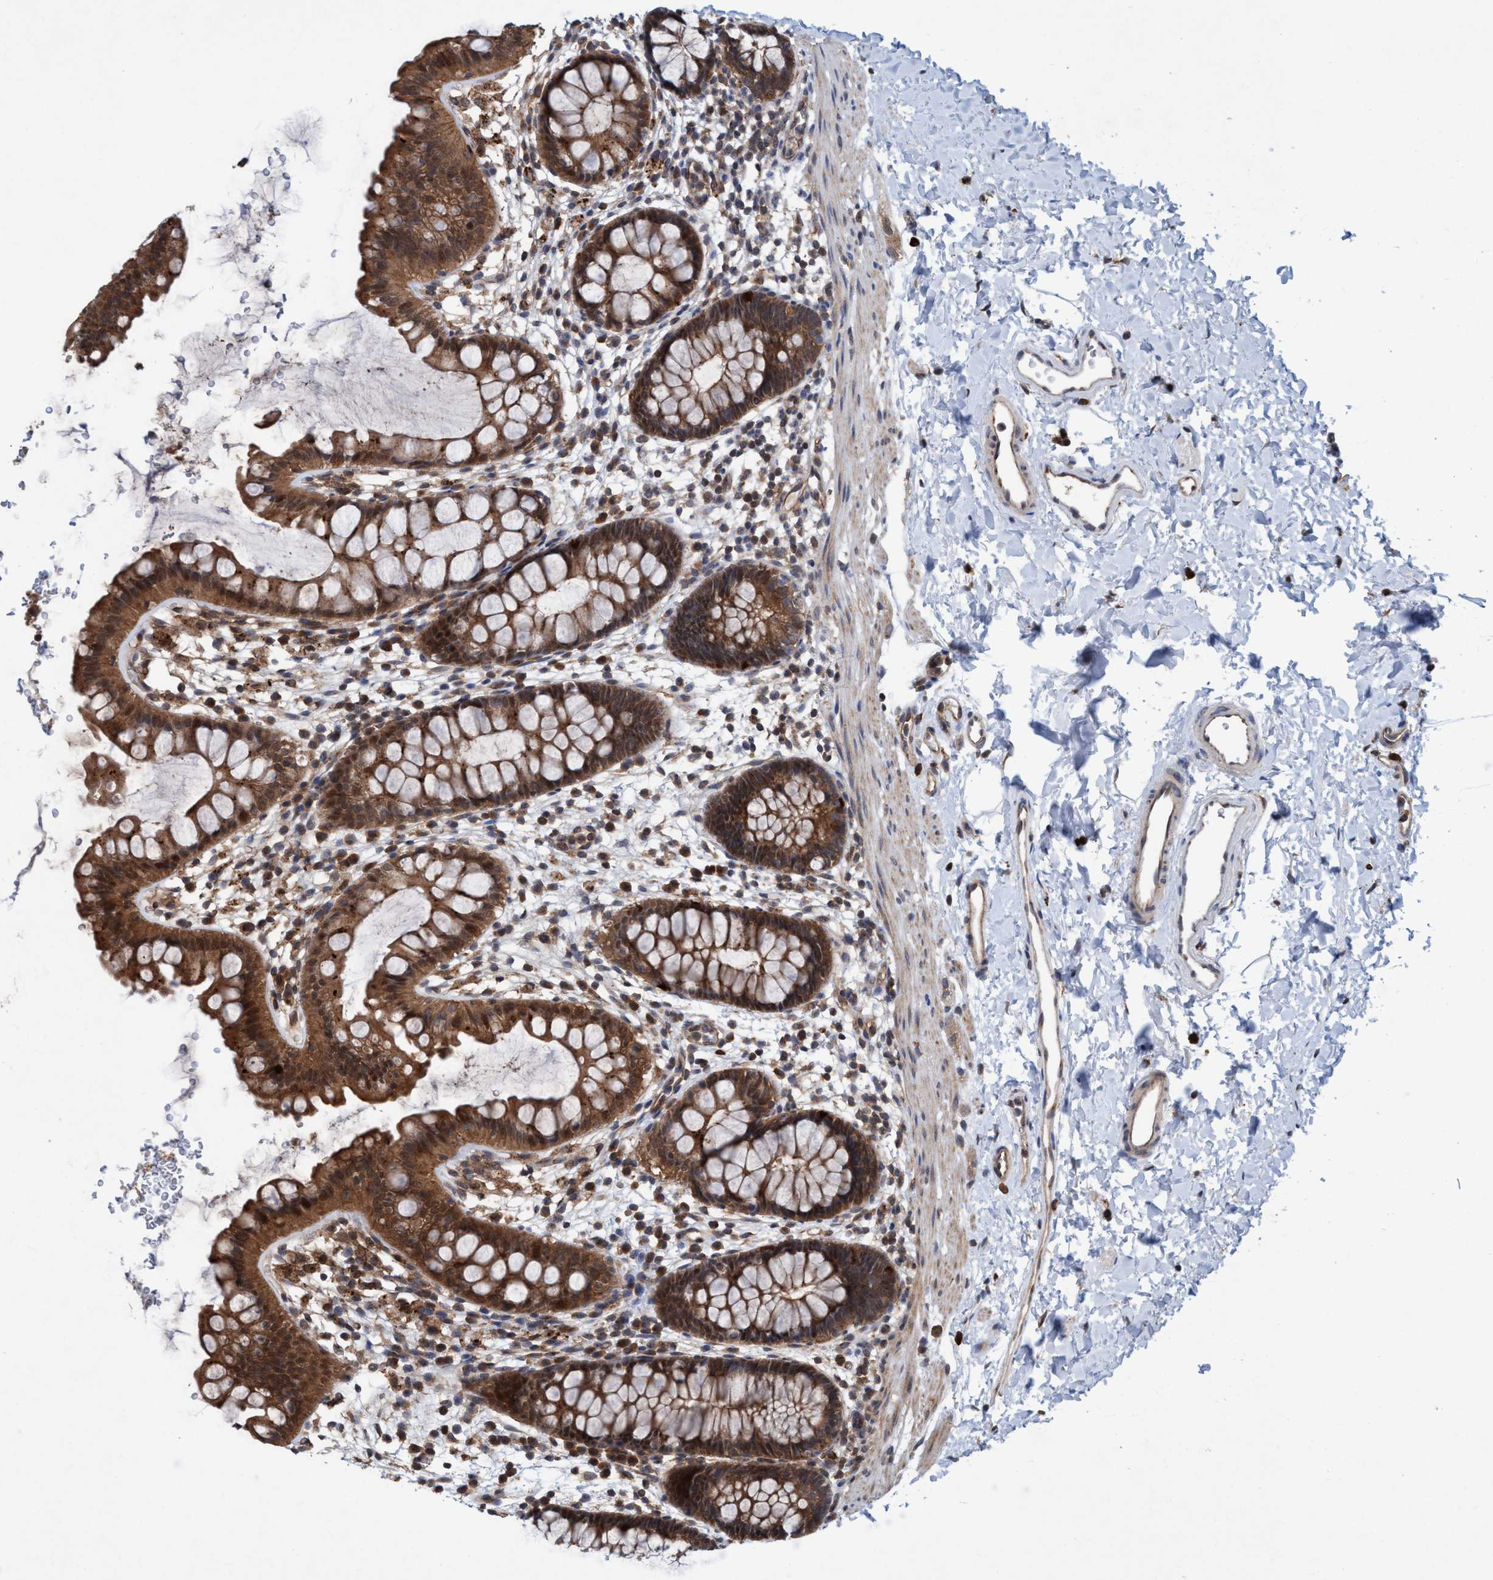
{"staining": {"intensity": "strong", "quantity": ">75%", "location": "cytoplasmic/membranous"}, "tissue": "rectum", "cell_type": "Glandular cells", "image_type": "normal", "snomed": [{"axis": "morphology", "description": "Normal tissue, NOS"}, {"axis": "topography", "description": "Rectum"}], "caption": "Immunohistochemical staining of unremarkable rectum shows strong cytoplasmic/membranous protein expression in approximately >75% of glandular cells.", "gene": "TRIM65", "patient": {"sex": "female", "age": 24}}